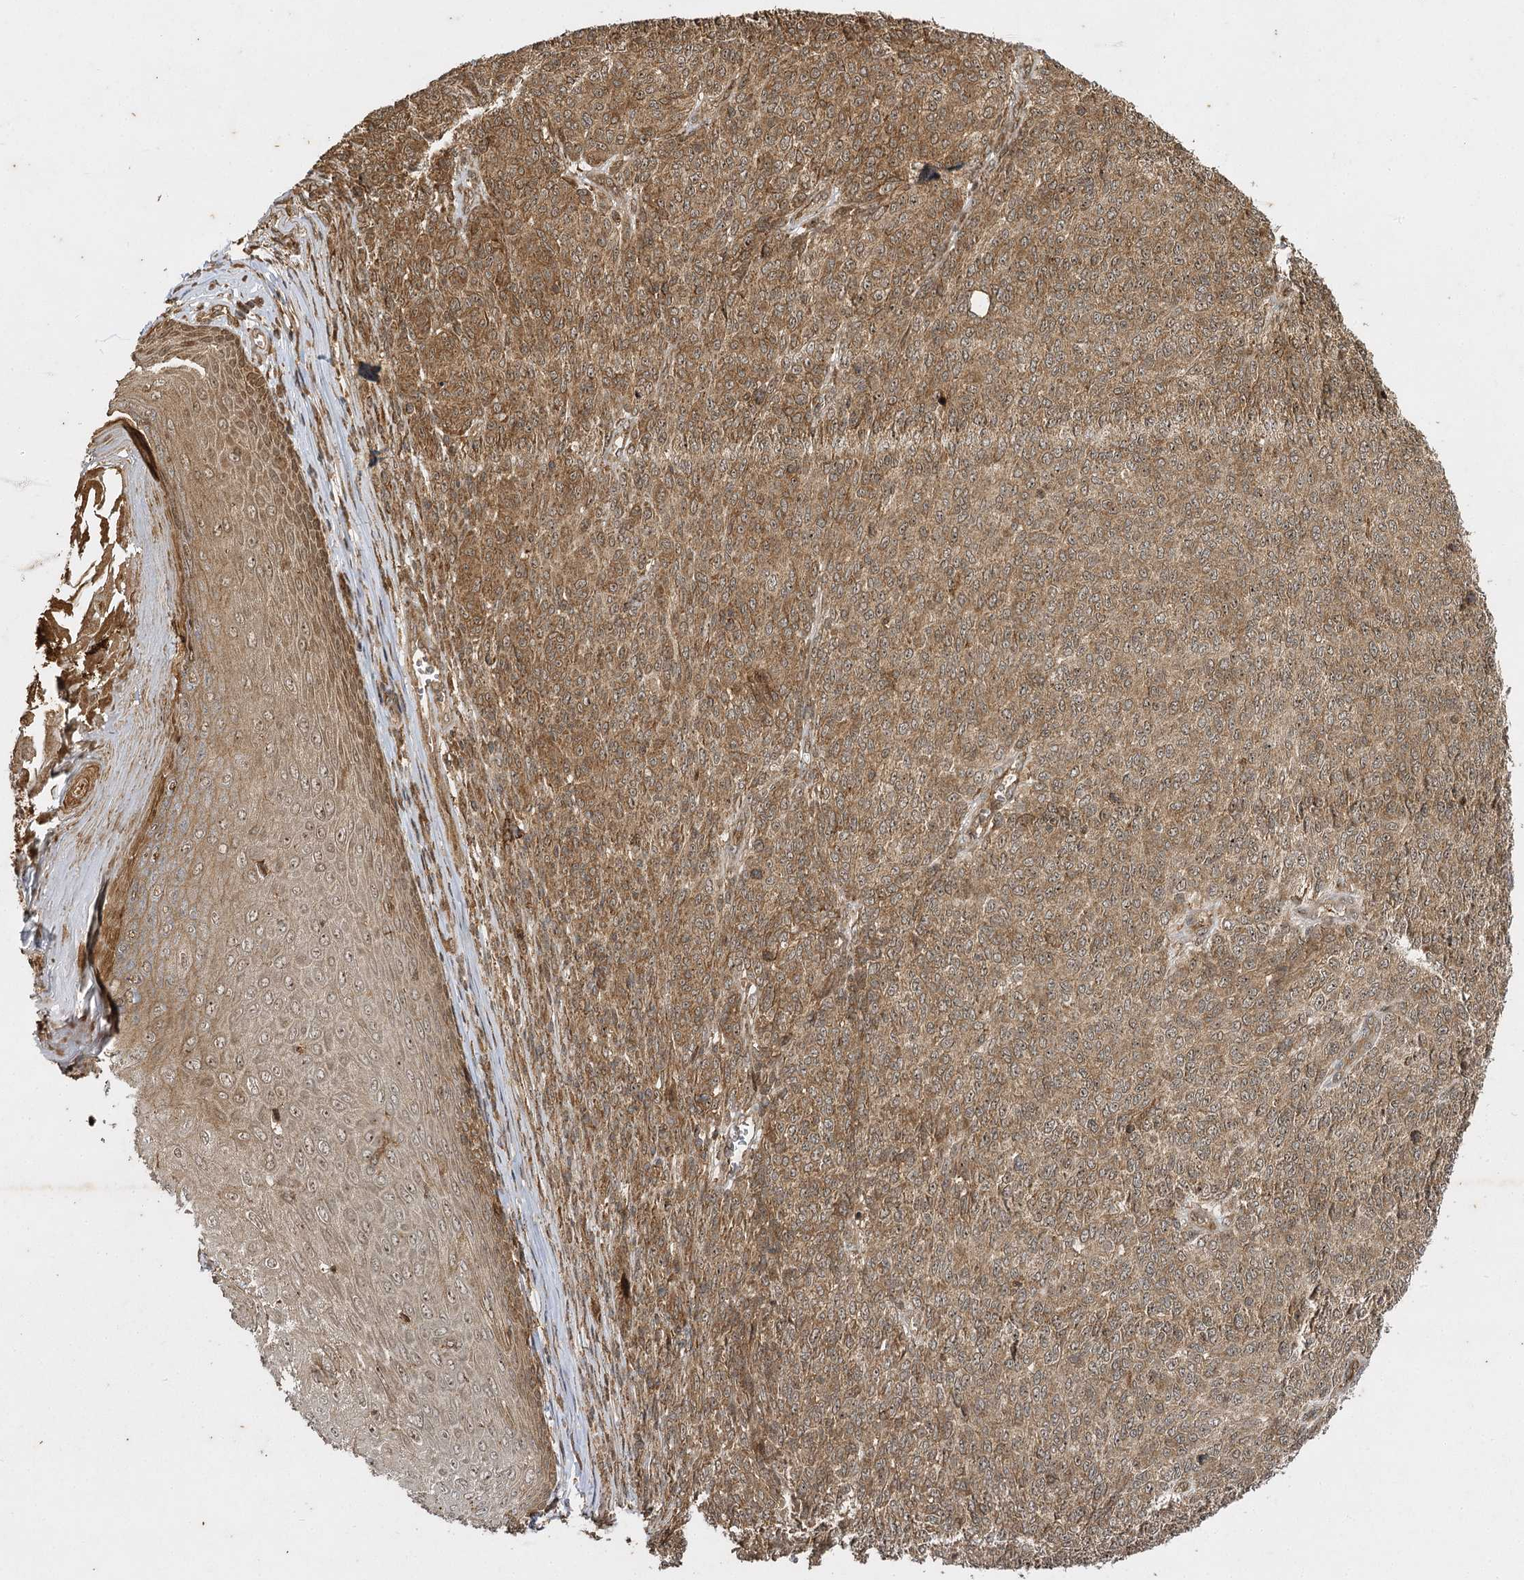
{"staining": {"intensity": "moderate", "quantity": ">75%", "location": "cytoplasmic/membranous"}, "tissue": "melanoma", "cell_type": "Tumor cells", "image_type": "cancer", "snomed": [{"axis": "morphology", "description": "Malignant melanoma, NOS"}, {"axis": "topography", "description": "Skin"}], "caption": "Protein expression analysis of melanoma shows moderate cytoplasmic/membranous positivity in about >75% of tumor cells.", "gene": "IL11RA", "patient": {"sex": "male", "age": 49}}